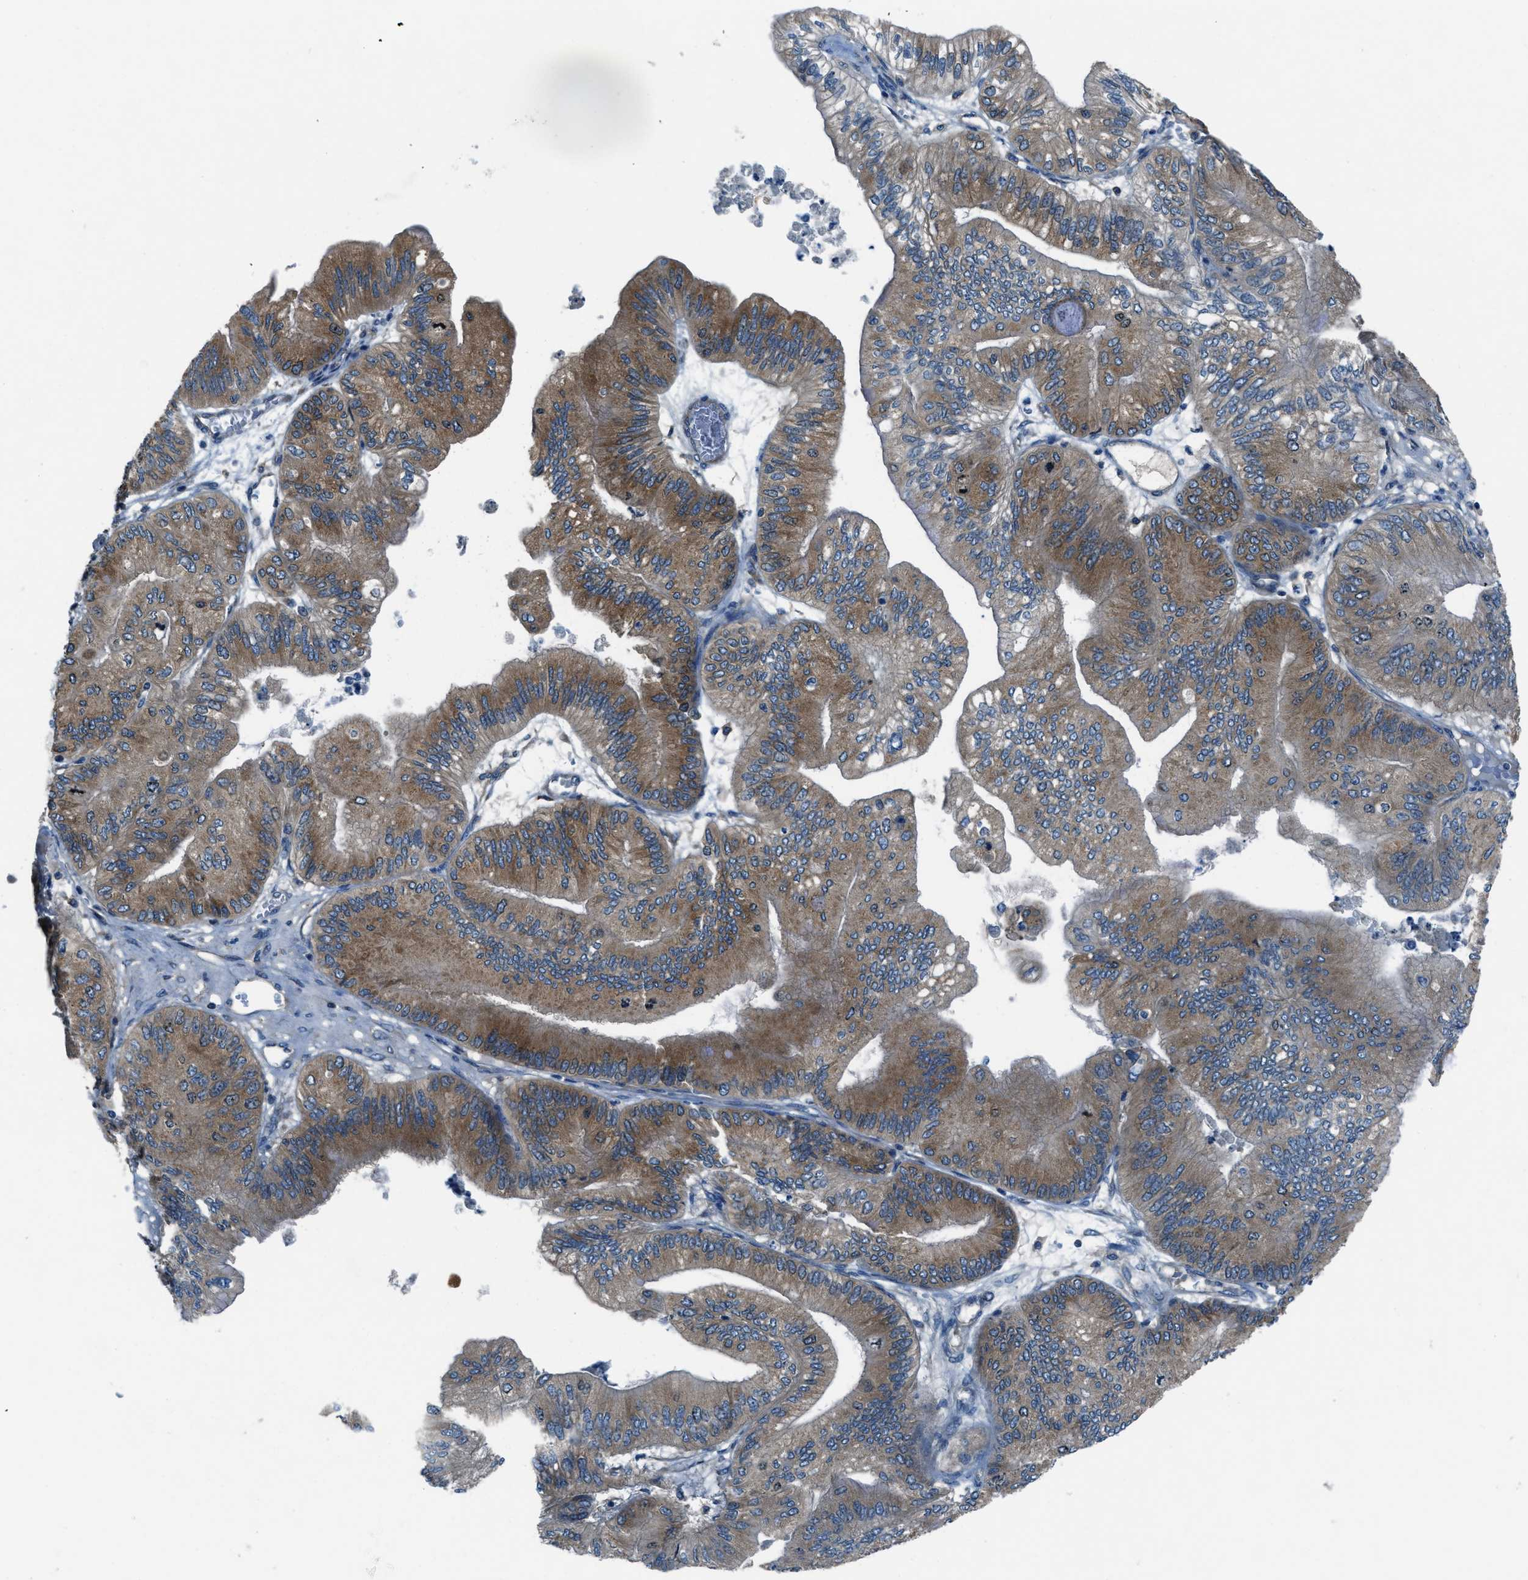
{"staining": {"intensity": "moderate", "quantity": "25%-75%", "location": "cytoplasmic/membranous"}, "tissue": "ovarian cancer", "cell_type": "Tumor cells", "image_type": "cancer", "snomed": [{"axis": "morphology", "description": "Cystadenocarcinoma, mucinous, NOS"}, {"axis": "topography", "description": "Ovary"}], "caption": "This is a histology image of IHC staining of mucinous cystadenocarcinoma (ovarian), which shows moderate staining in the cytoplasmic/membranous of tumor cells.", "gene": "ARFGAP2", "patient": {"sex": "female", "age": 61}}